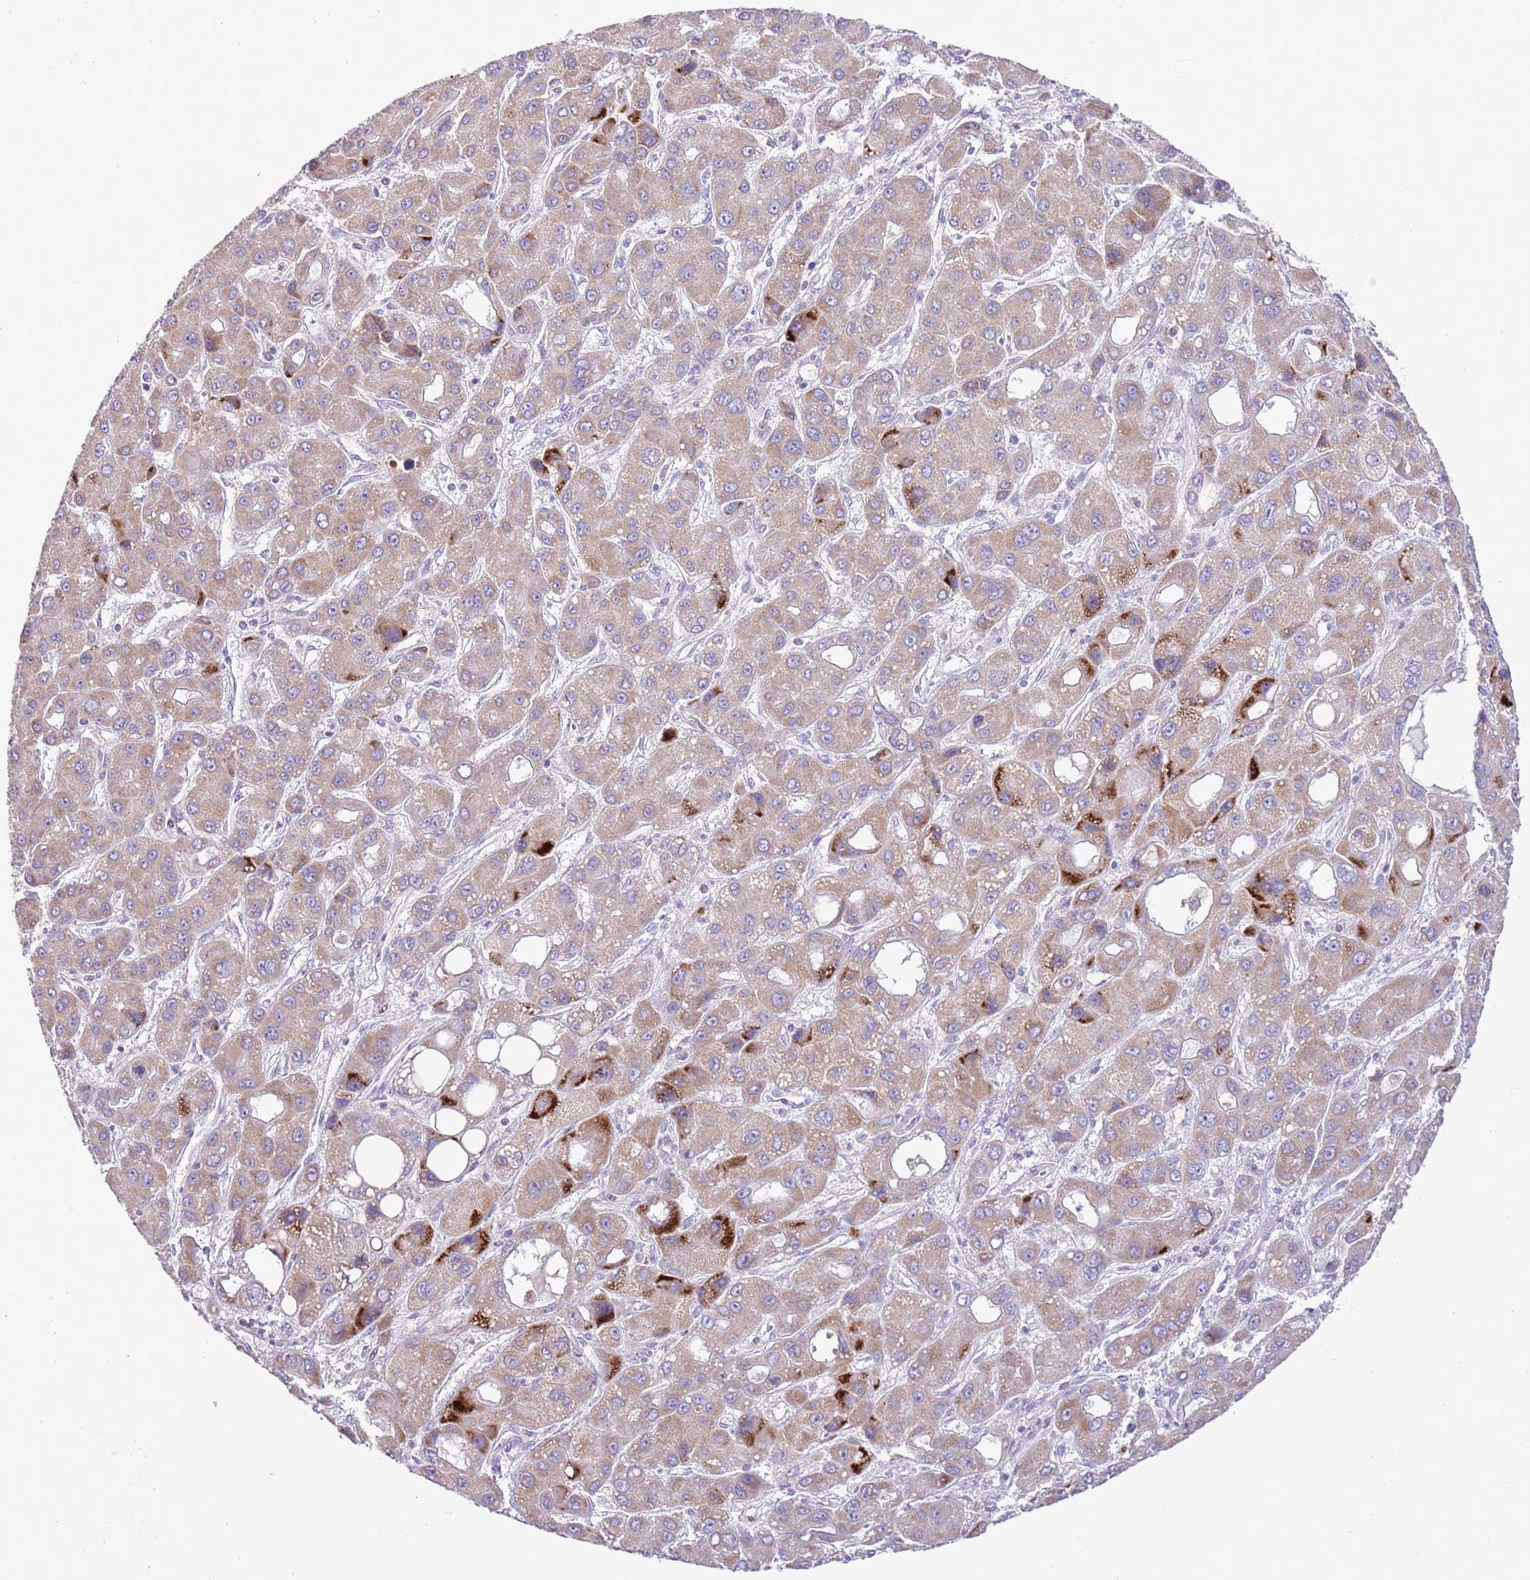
{"staining": {"intensity": "weak", "quantity": ">75%", "location": "cytoplasmic/membranous"}, "tissue": "liver cancer", "cell_type": "Tumor cells", "image_type": "cancer", "snomed": [{"axis": "morphology", "description": "Carcinoma, Hepatocellular, NOS"}, {"axis": "topography", "description": "Liver"}], "caption": "Immunohistochemistry (IHC) of hepatocellular carcinoma (liver) demonstrates low levels of weak cytoplasmic/membranous staining in approximately >75% of tumor cells. (DAB IHC, brown staining for protein, blue staining for nuclei).", "gene": "OAZ2", "patient": {"sex": "male", "age": 55}}